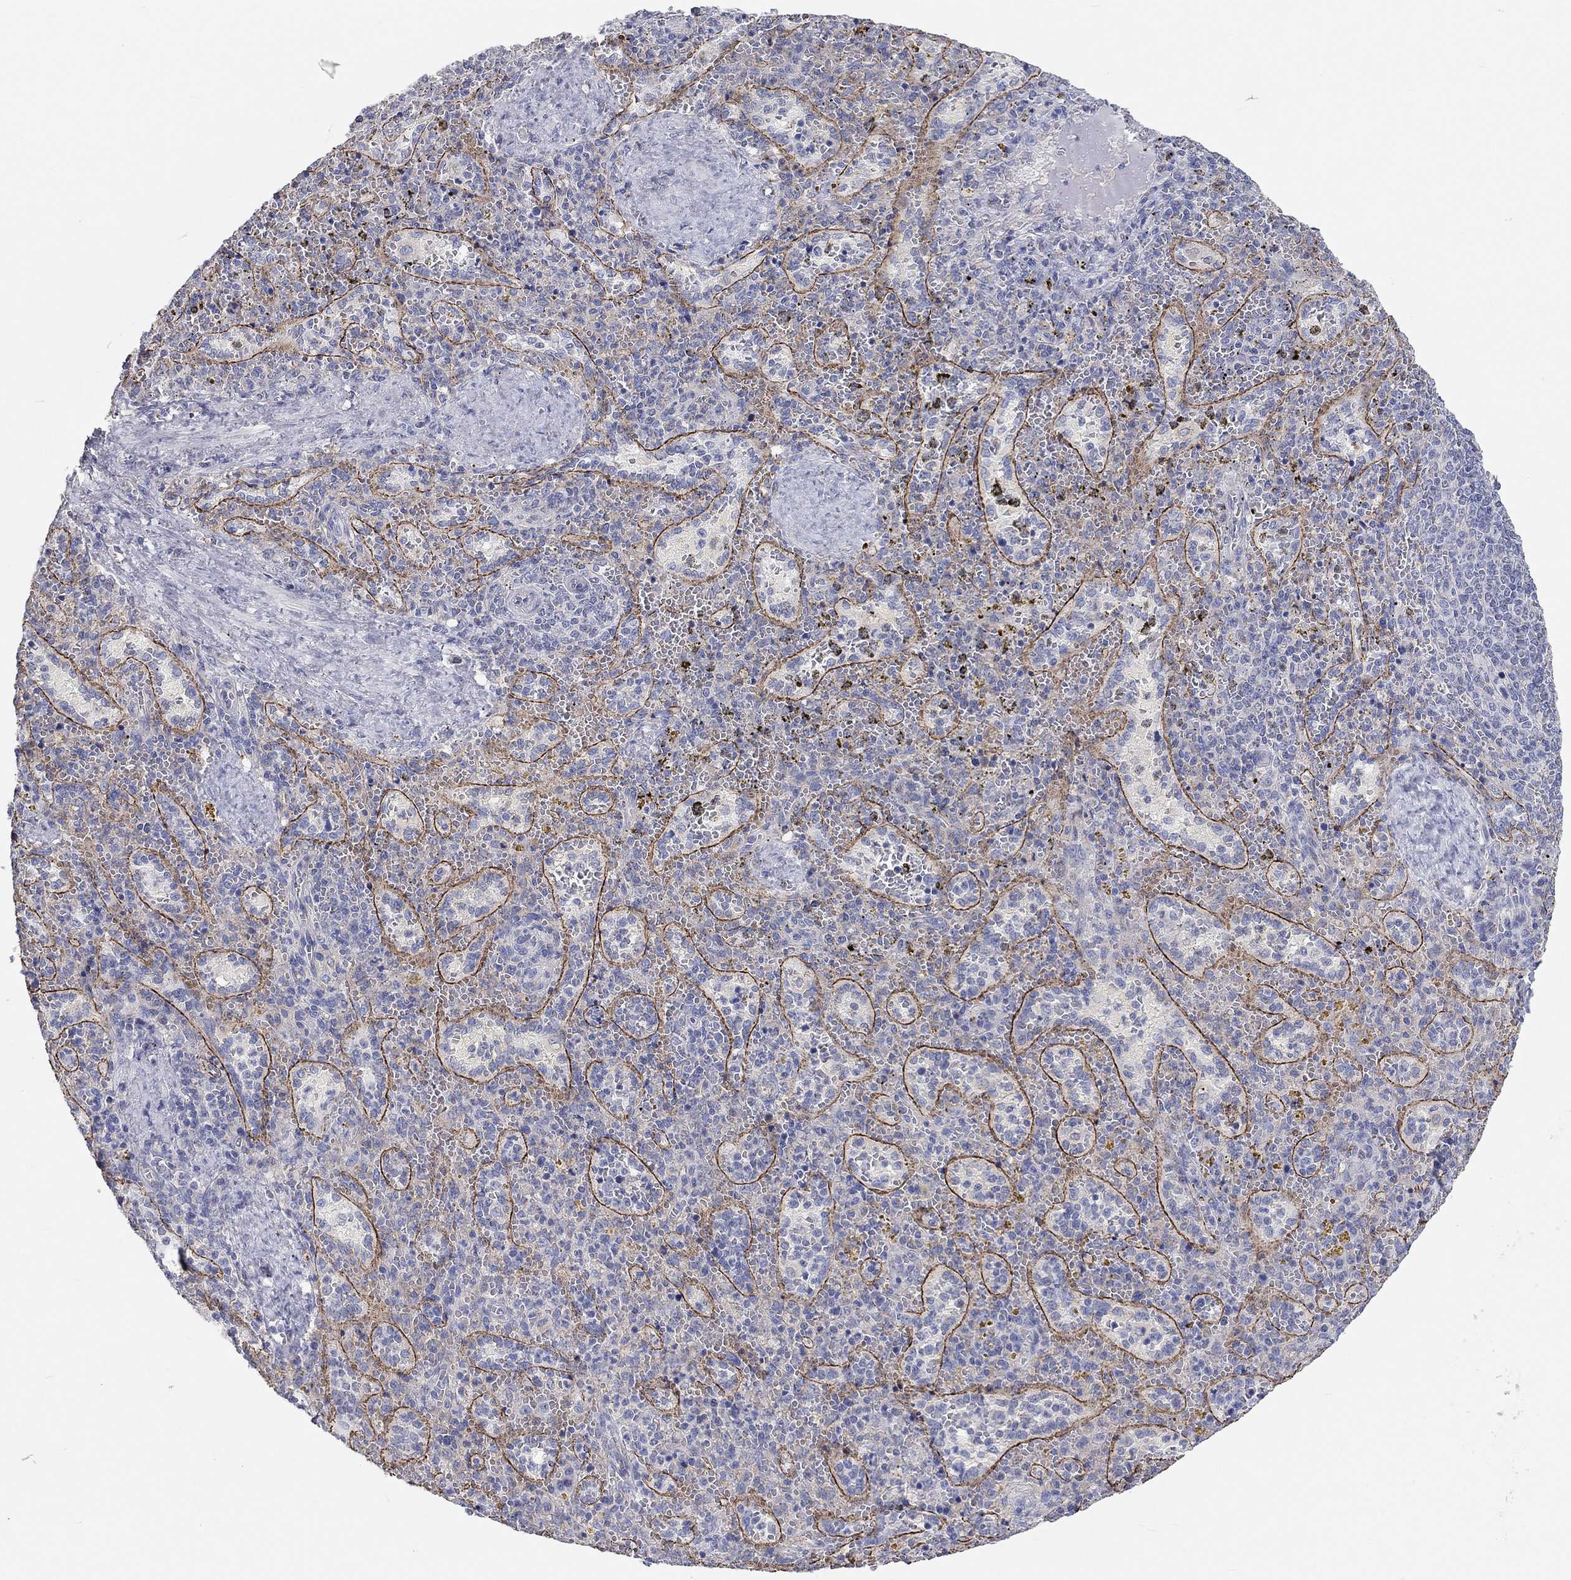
{"staining": {"intensity": "negative", "quantity": "none", "location": "none"}, "tissue": "spleen", "cell_type": "Cells in red pulp", "image_type": "normal", "snomed": [{"axis": "morphology", "description": "Normal tissue, NOS"}, {"axis": "topography", "description": "Spleen"}], "caption": "An immunohistochemistry (IHC) photomicrograph of normal spleen is shown. There is no staining in cells in red pulp of spleen.", "gene": "RCAN1", "patient": {"sex": "female", "age": 50}}